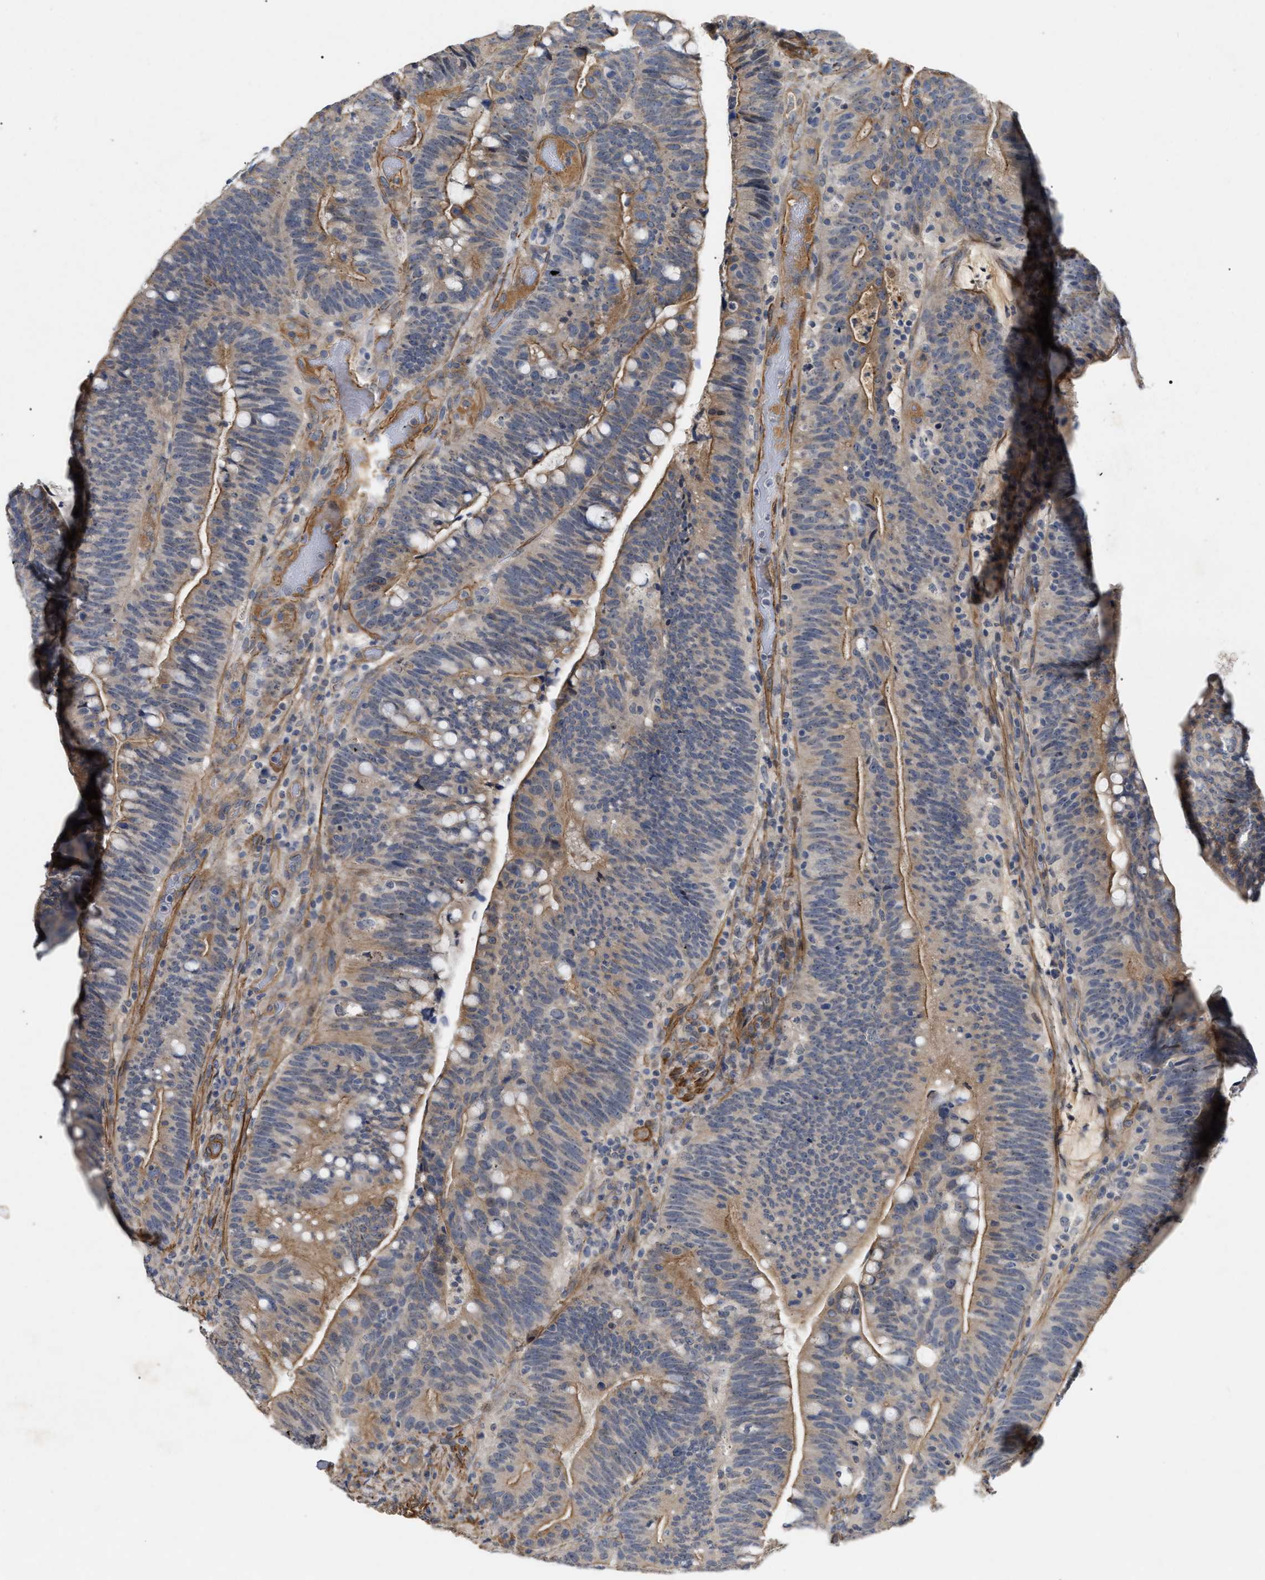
{"staining": {"intensity": "weak", "quantity": ">75%", "location": "cytoplasmic/membranous"}, "tissue": "colorectal cancer", "cell_type": "Tumor cells", "image_type": "cancer", "snomed": [{"axis": "morphology", "description": "Normal tissue, NOS"}, {"axis": "morphology", "description": "Adenocarcinoma, NOS"}, {"axis": "topography", "description": "Colon"}], "caption": "Immunohistochemical staining of human colorectal adenocarcinoma demonstrates low levels of weak cytoplasmic/membranous expression in about >75% of tumor cells. The protein is shown in brown color, while the nuclei are stained blue.", "gene": "ST6GALNAC6", "patient": {"sex": "female", "age": 66}}